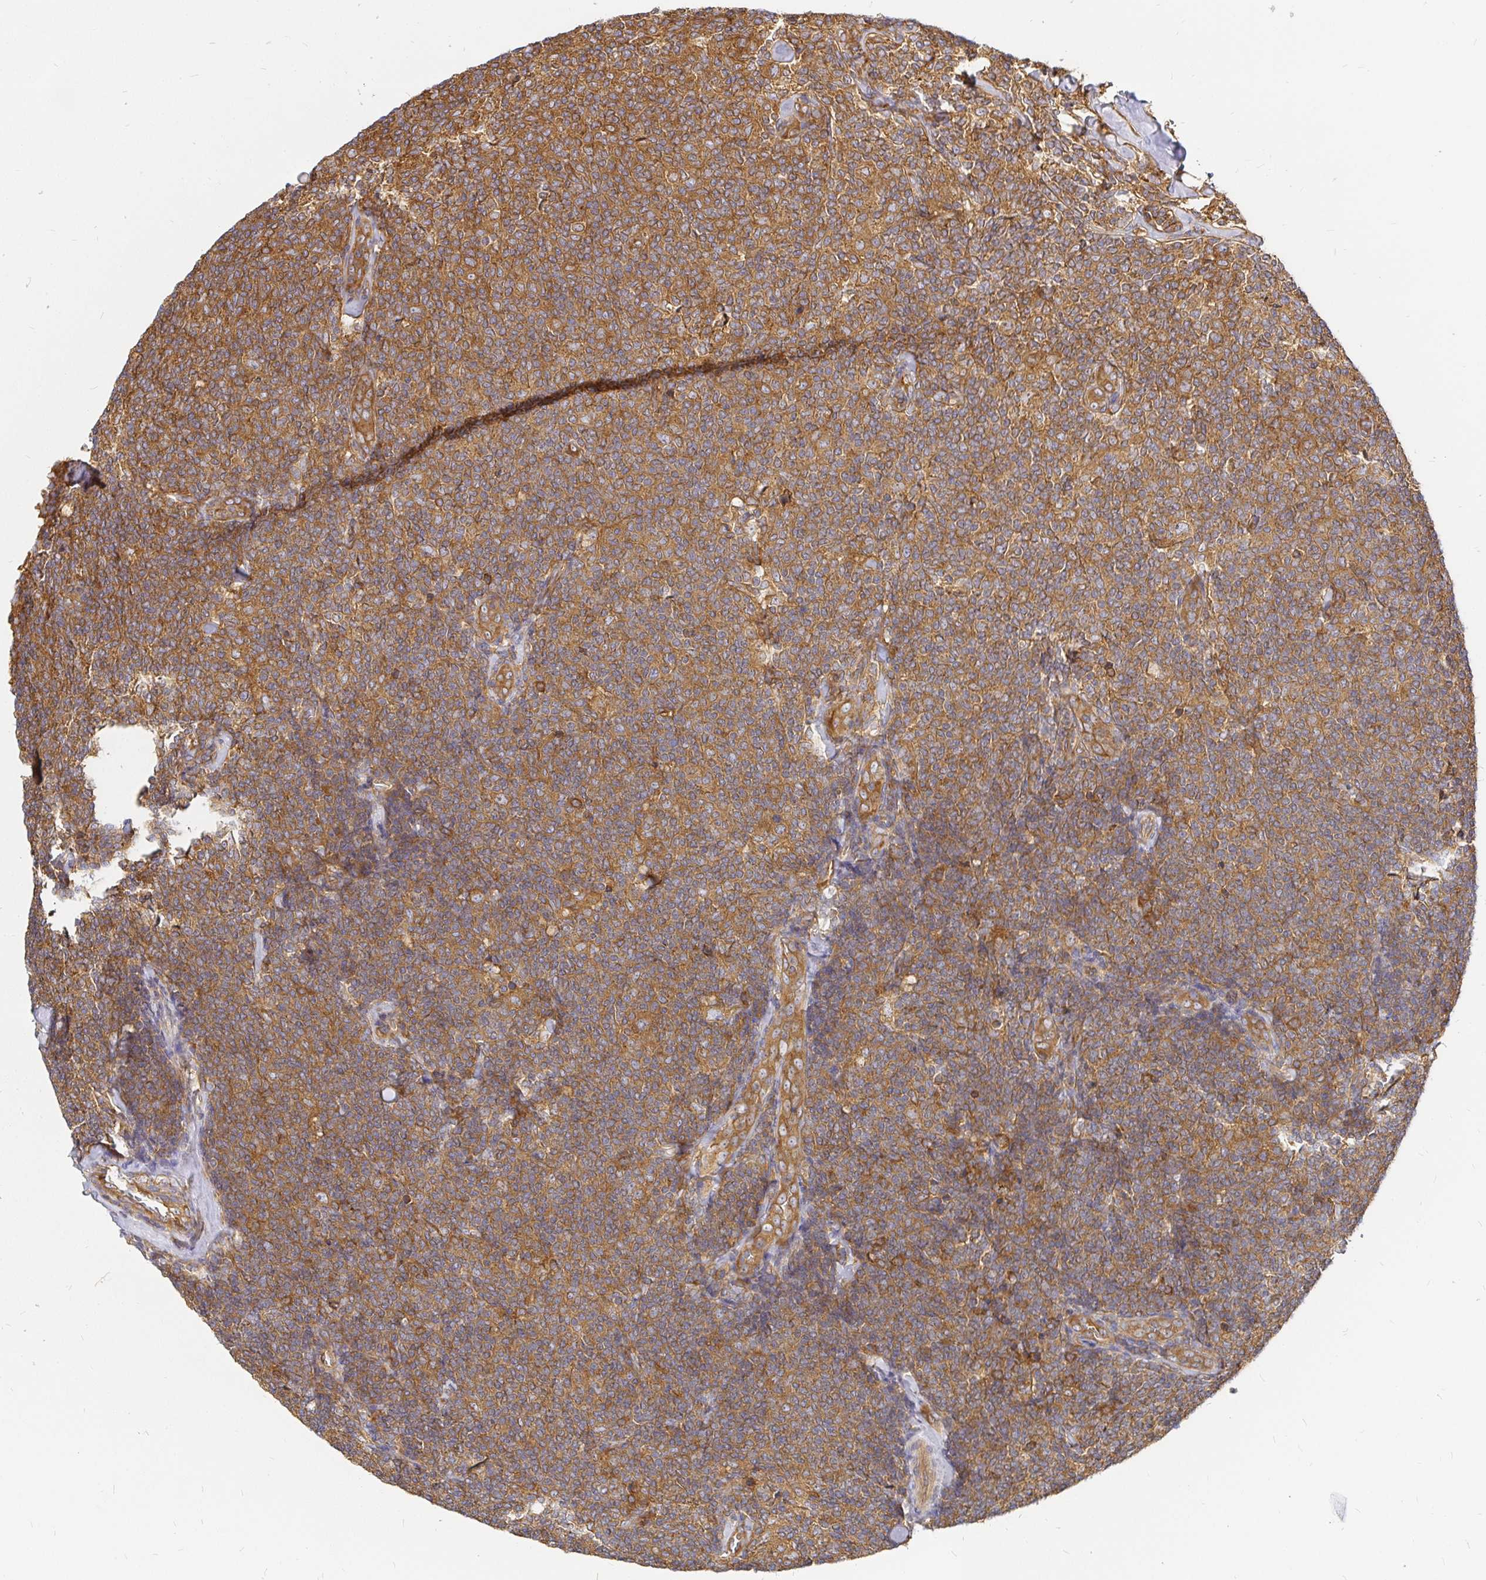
{"staining": {"intensity": "moderate", "quantity": ">75%", "location": "cytoplasmic/membranous"}, "tissue": "lymphoma", "cell_type": "Tumor cells", "image_type": "cancer", "snomed": [{"axis": "morphology", "description": "Malignant lymphoma, non-Hodgkin's type, Low grade"}, {"axis": "topography", "description": "Lymph node"}], "caption": "Tumor cells reveal moderate cytoplasmic/membranous expression in about >75% of cells in lymphoma. (brown staining indicates protein expression, while blue staining denotes nuclei).", "gene": "KIF5B", "patient": {"sex": "female", "age": 56}}